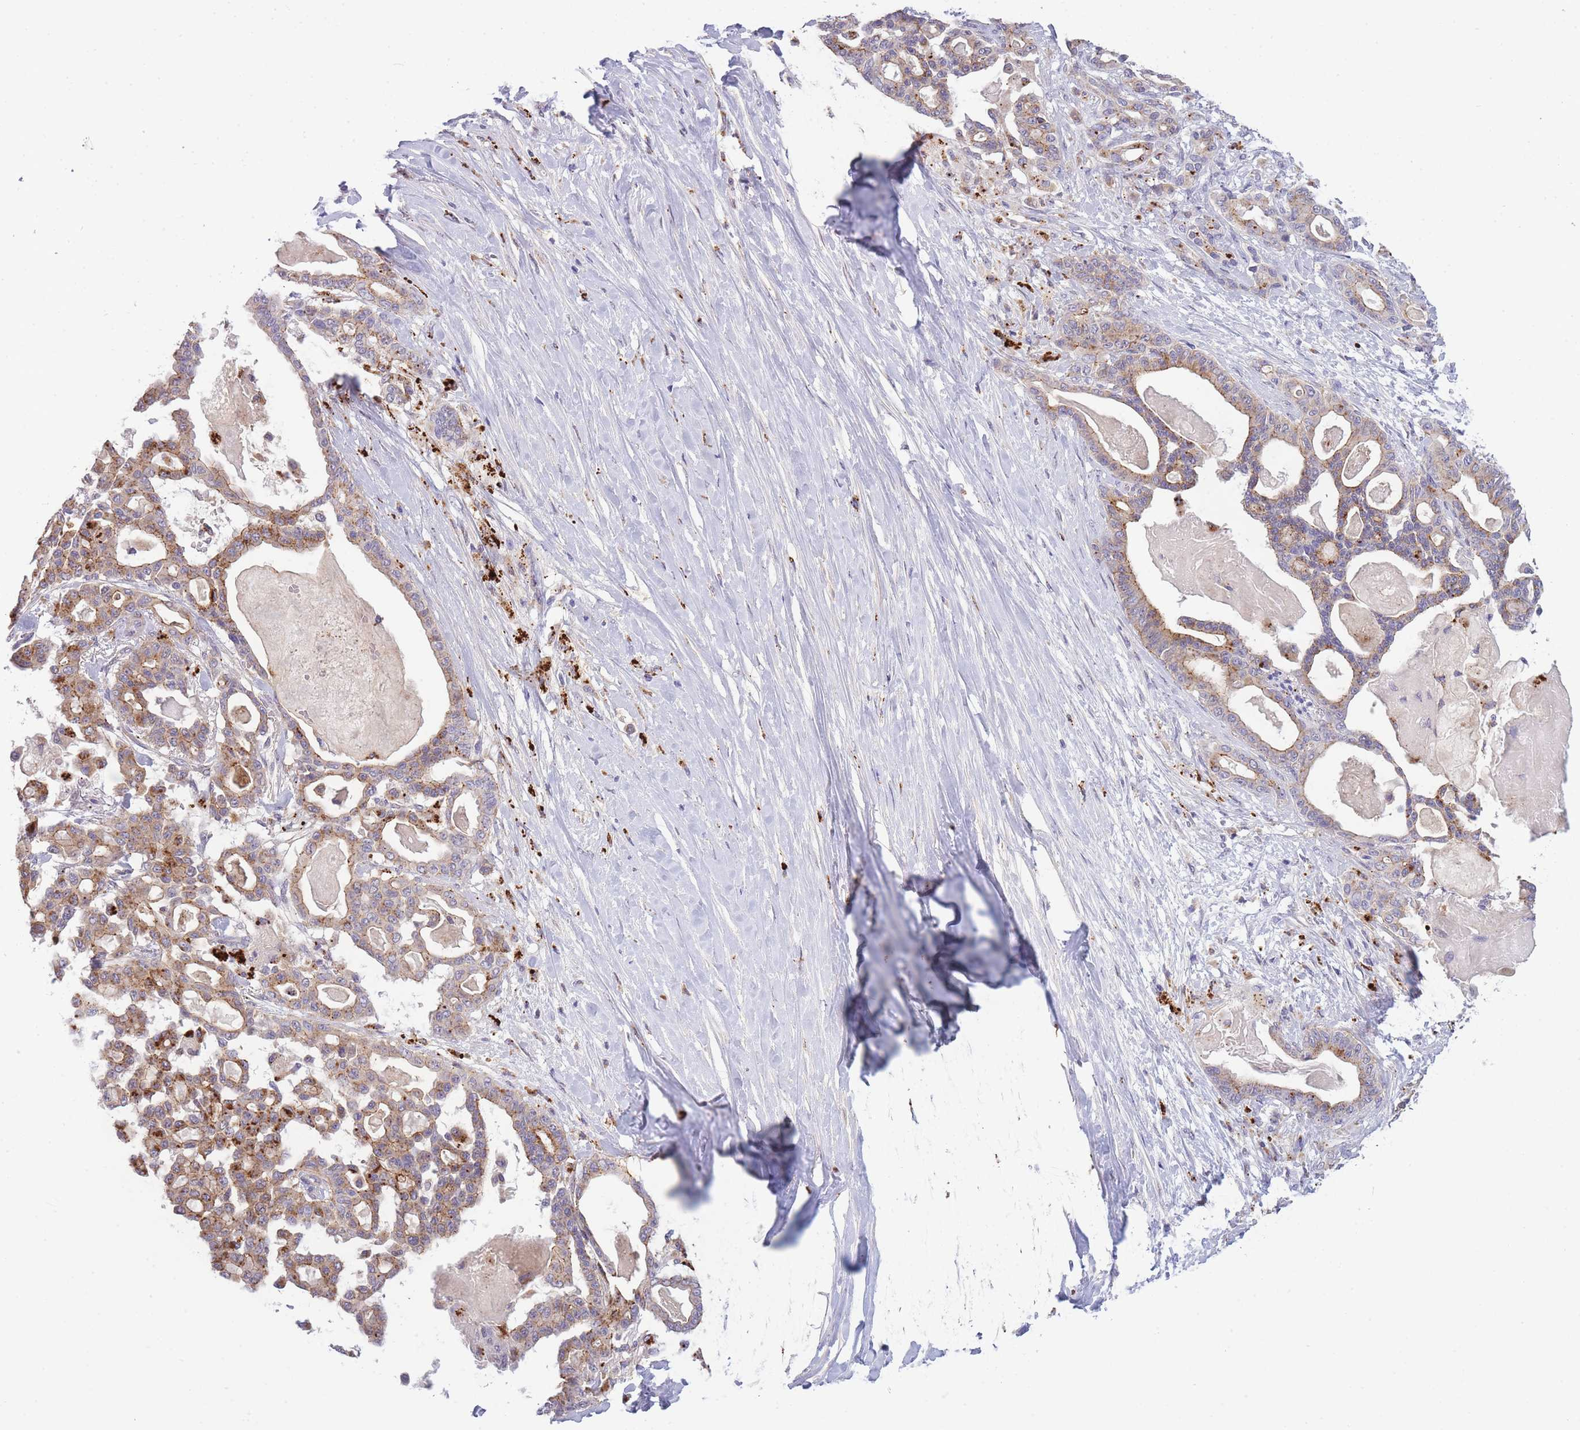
{"staining": {"intensity": "moderate", "quantity": ">75%", "location": "cytoplasmic/membranous"}, "tissue": "pancreatic cancer", "cell_type": "Tumor cells", "image_type": "cancer", "snomed": [{"axis": "morphology", "description": "Adenocarcinoma, NOS"}, {"axis": "topography", "description": "Pancreas"}], "caption": "Protein expression analysis of human pancreatic cancer reveals moderate cytoplasmic/membranous expression in about >75% of tumor cells.", "gene": "TRIM61", "patient": {"sex": "male", "age": 63}}